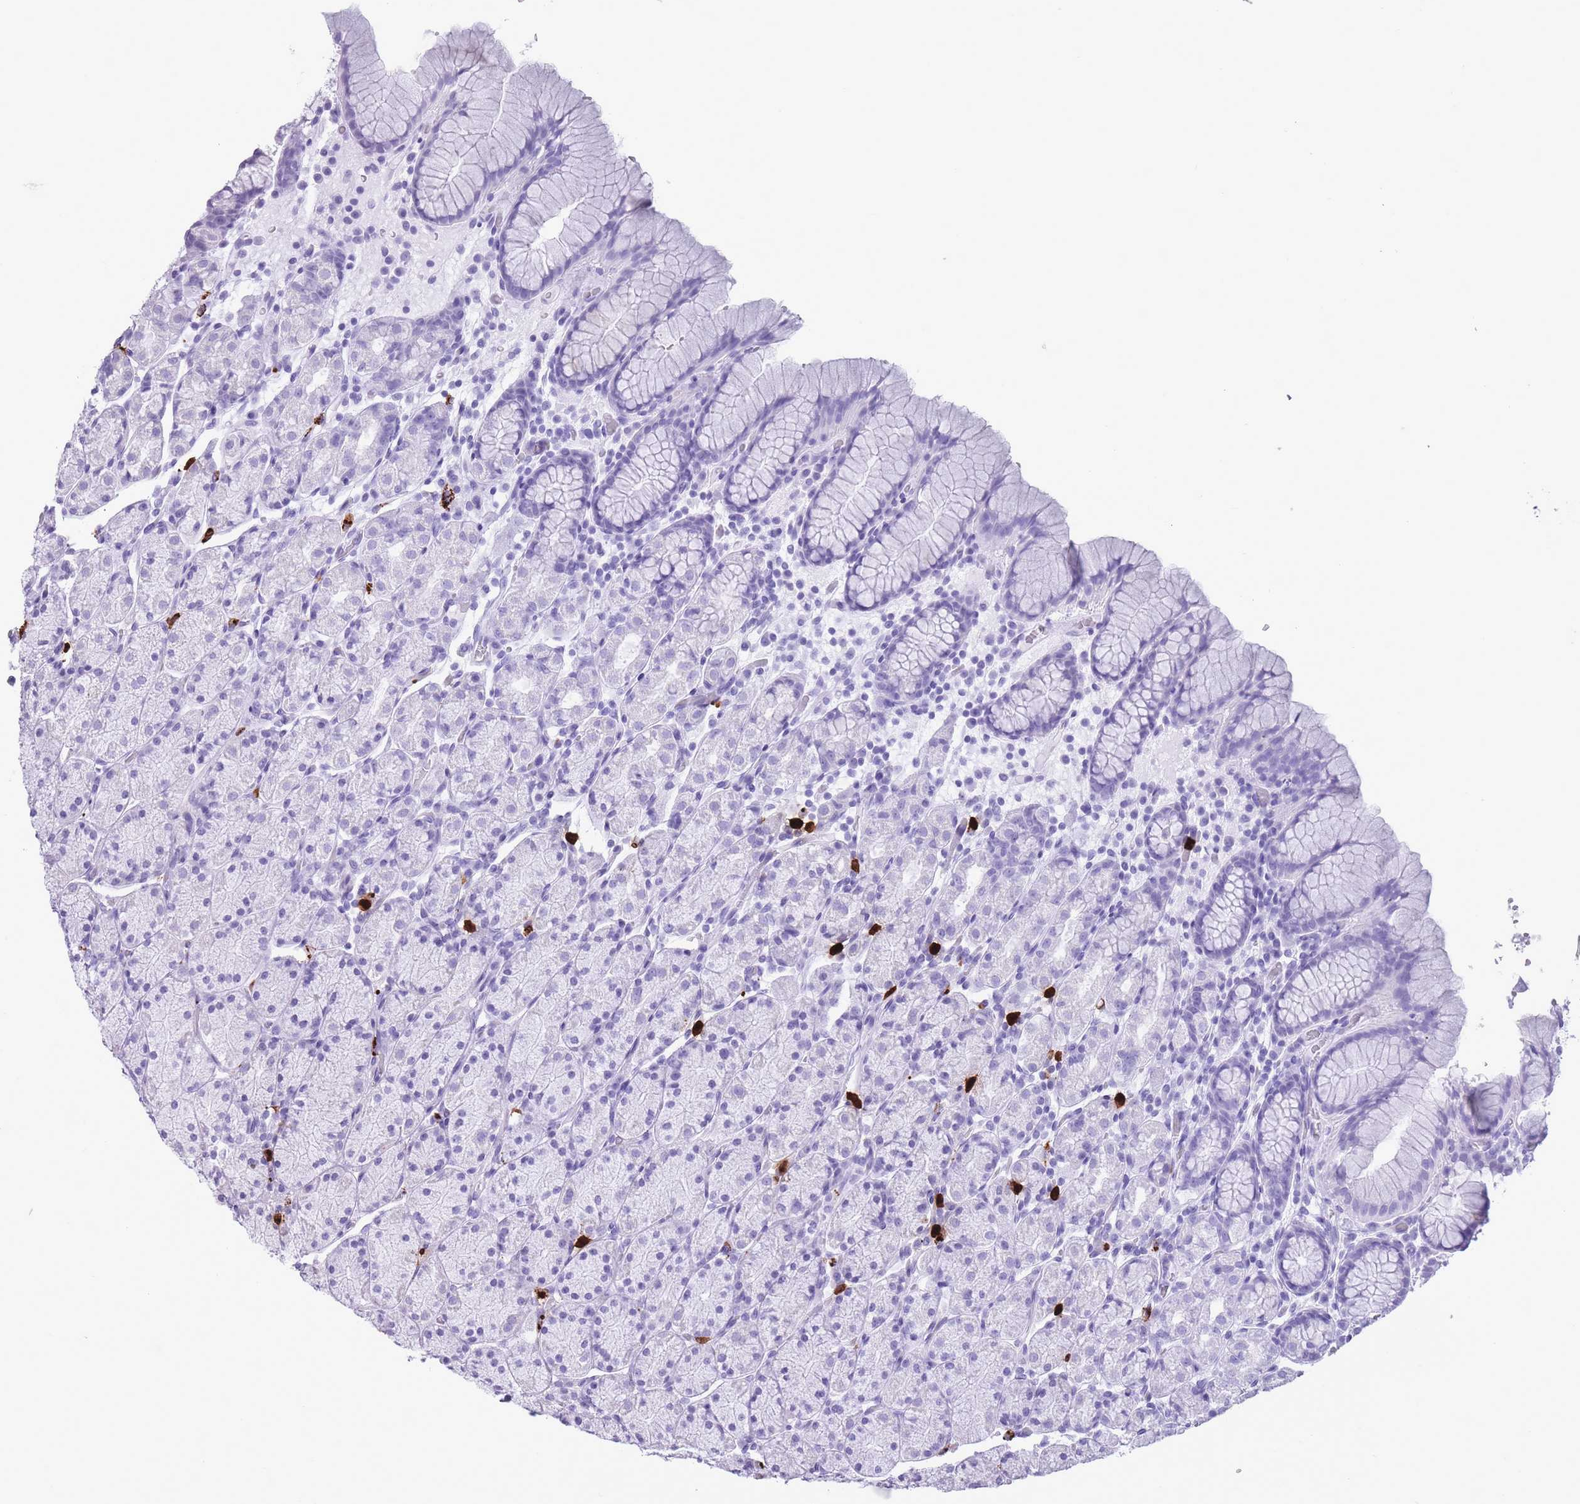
{"staining": {"intensity": "negative", "quantity": "none", "location": "none"}, "tissue": "stomach", "cell_type": "Glandular cells", "image_type": "normal", "snomed": [{"axis": "morphology", "description": "Normal tissue, NOS"}, {"axis": "topography", "description": "Stomach, upper"}, {"axis": "topography", "description": "Stomach"}], "caption": "IHC image of normal stomach: human stomach stained with DAB (3,3'-diaminobenzidine) displays no significant protein expression in glandular cells.", "gene": "OR4F16", "patient": {"sex": "male", "age": 62}}